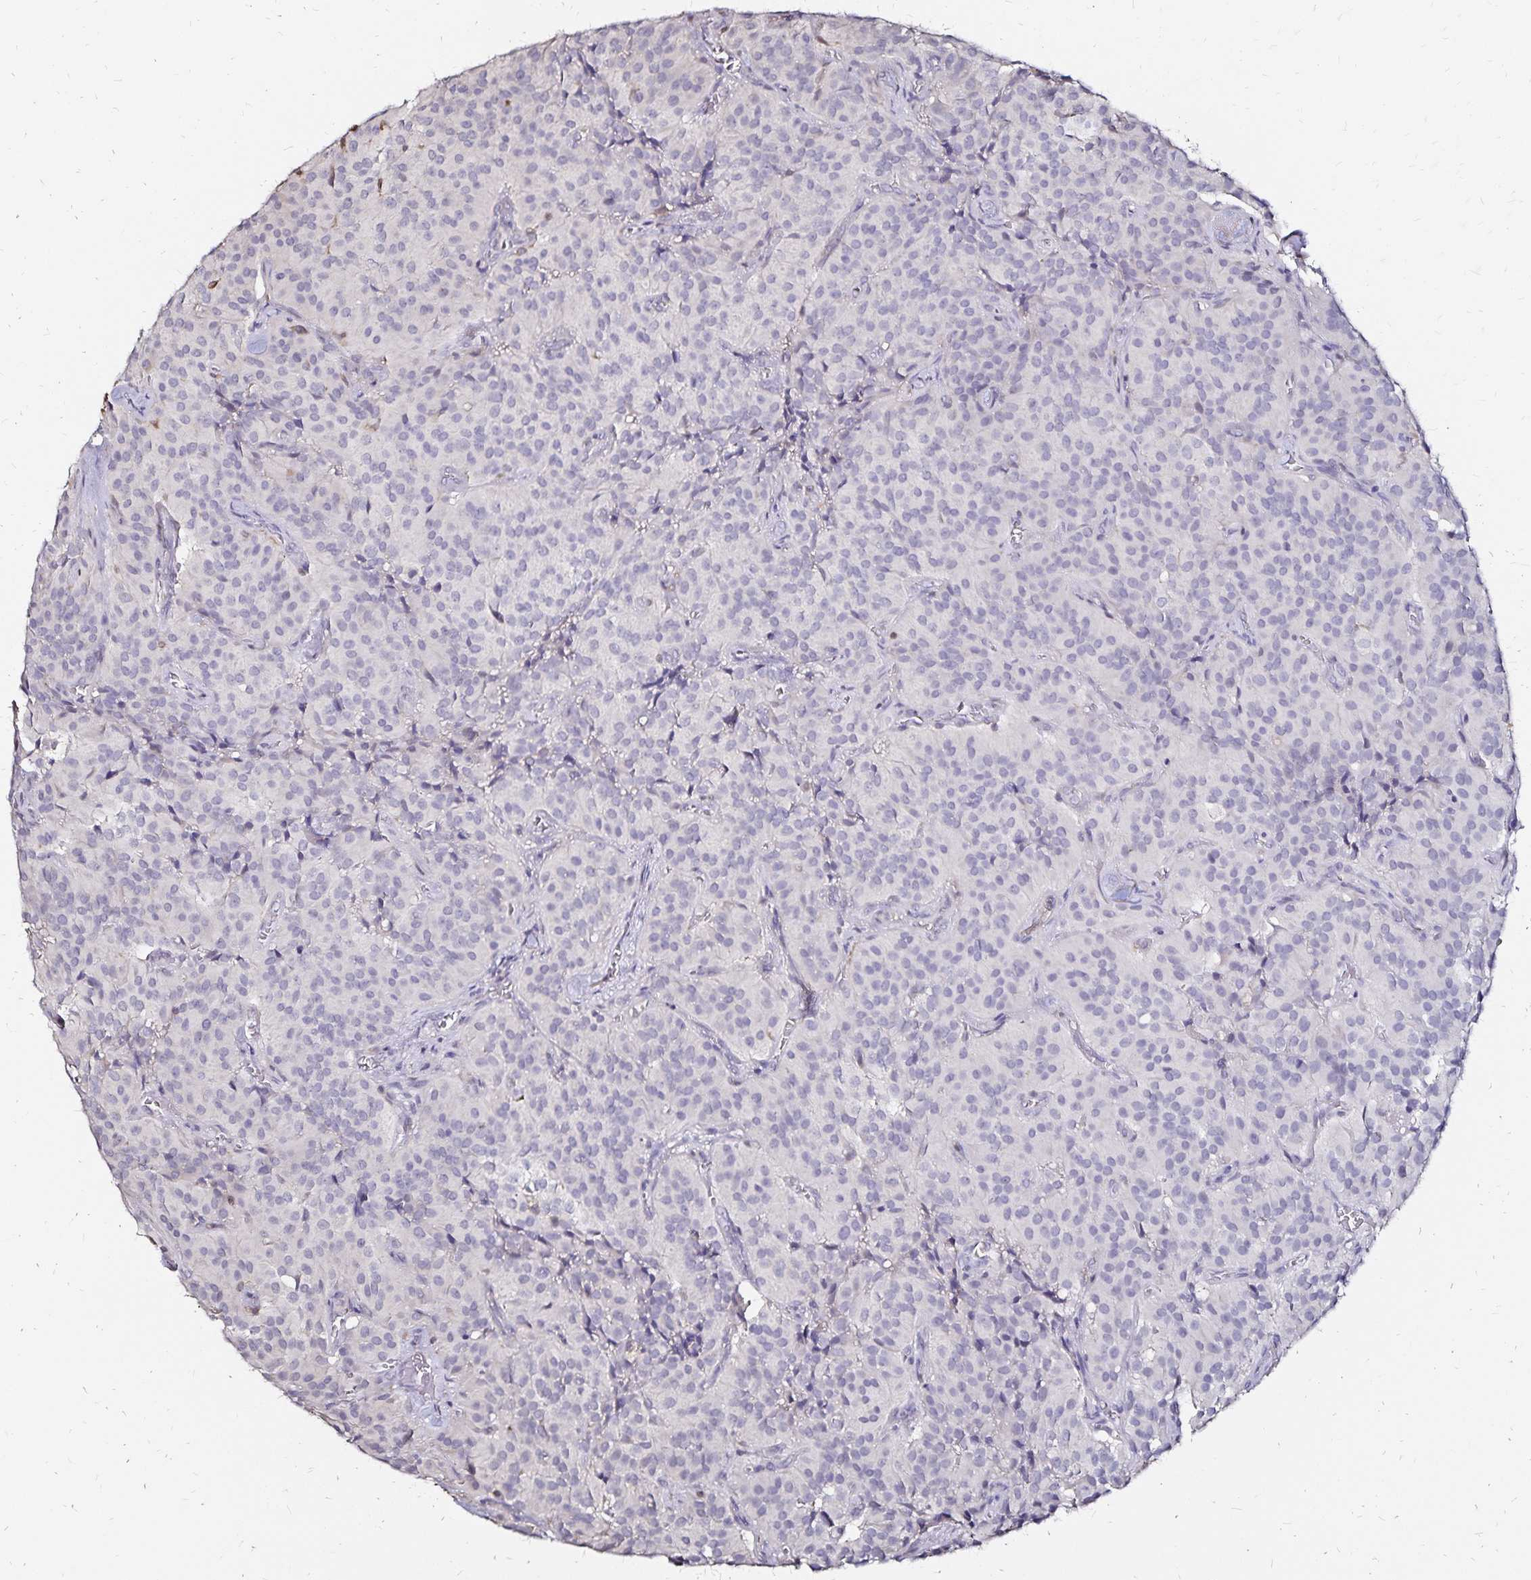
{"staining": {"intensity": "negative", "quantity": "none", "location": "none"}, "tissue": "glioma", "cell_type": "Tumor cells", "image_type": "cancer", "snomed": [{"axis": "morphology", "description": "Glioma, malignant, Low grade"}, {"axis": "topography", "description": "Brain"}], "caption": "Human glioma stained for a protein using immunohistochemistry (IHC) demonstrates no staining in tumor cells.", "gene": "SLC5A1", "patient": {"sex": "male", "age": 42}}